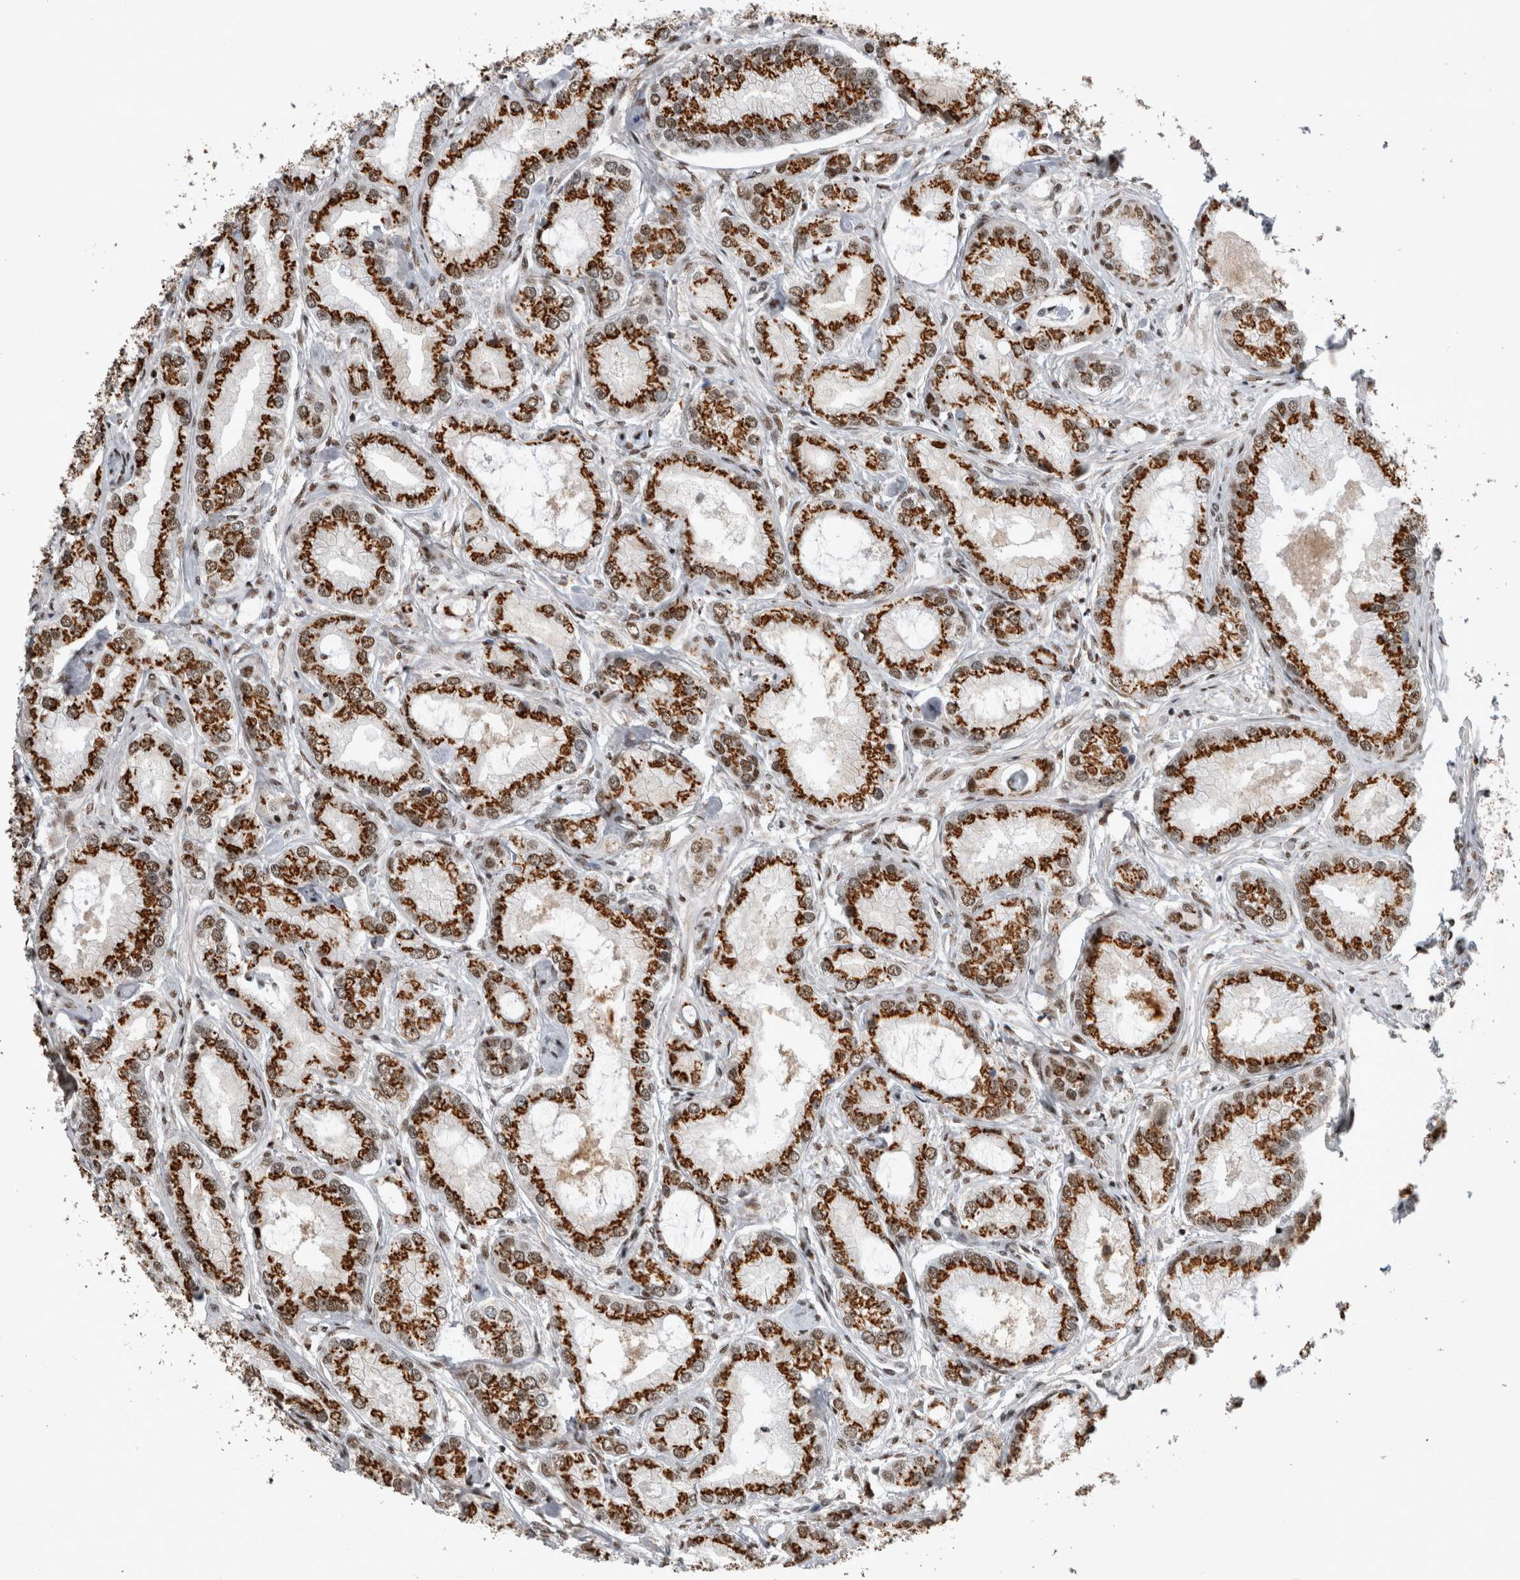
{"staining": {"intensity": "strong", "quantity": ">75%", "location": "cytoplasmic/membranous,nuclear"}, "tissue": "prostate cancer", "cell_type": "Tumor cells", "image_type": "cancer", "snomed": [{"axis": "morphology", "description": "Adenocarcinoma, Low grade"}, {"axis": "topography", "description": "Prostate"}], "caption": "Strong cytoplasmic/membranous and nuclear protein positivity is appreciated in approximately >75% of tumor cells in prostate cancer.", "gene": "EYA2", "patient": {"sex": "male", "age": 62}}